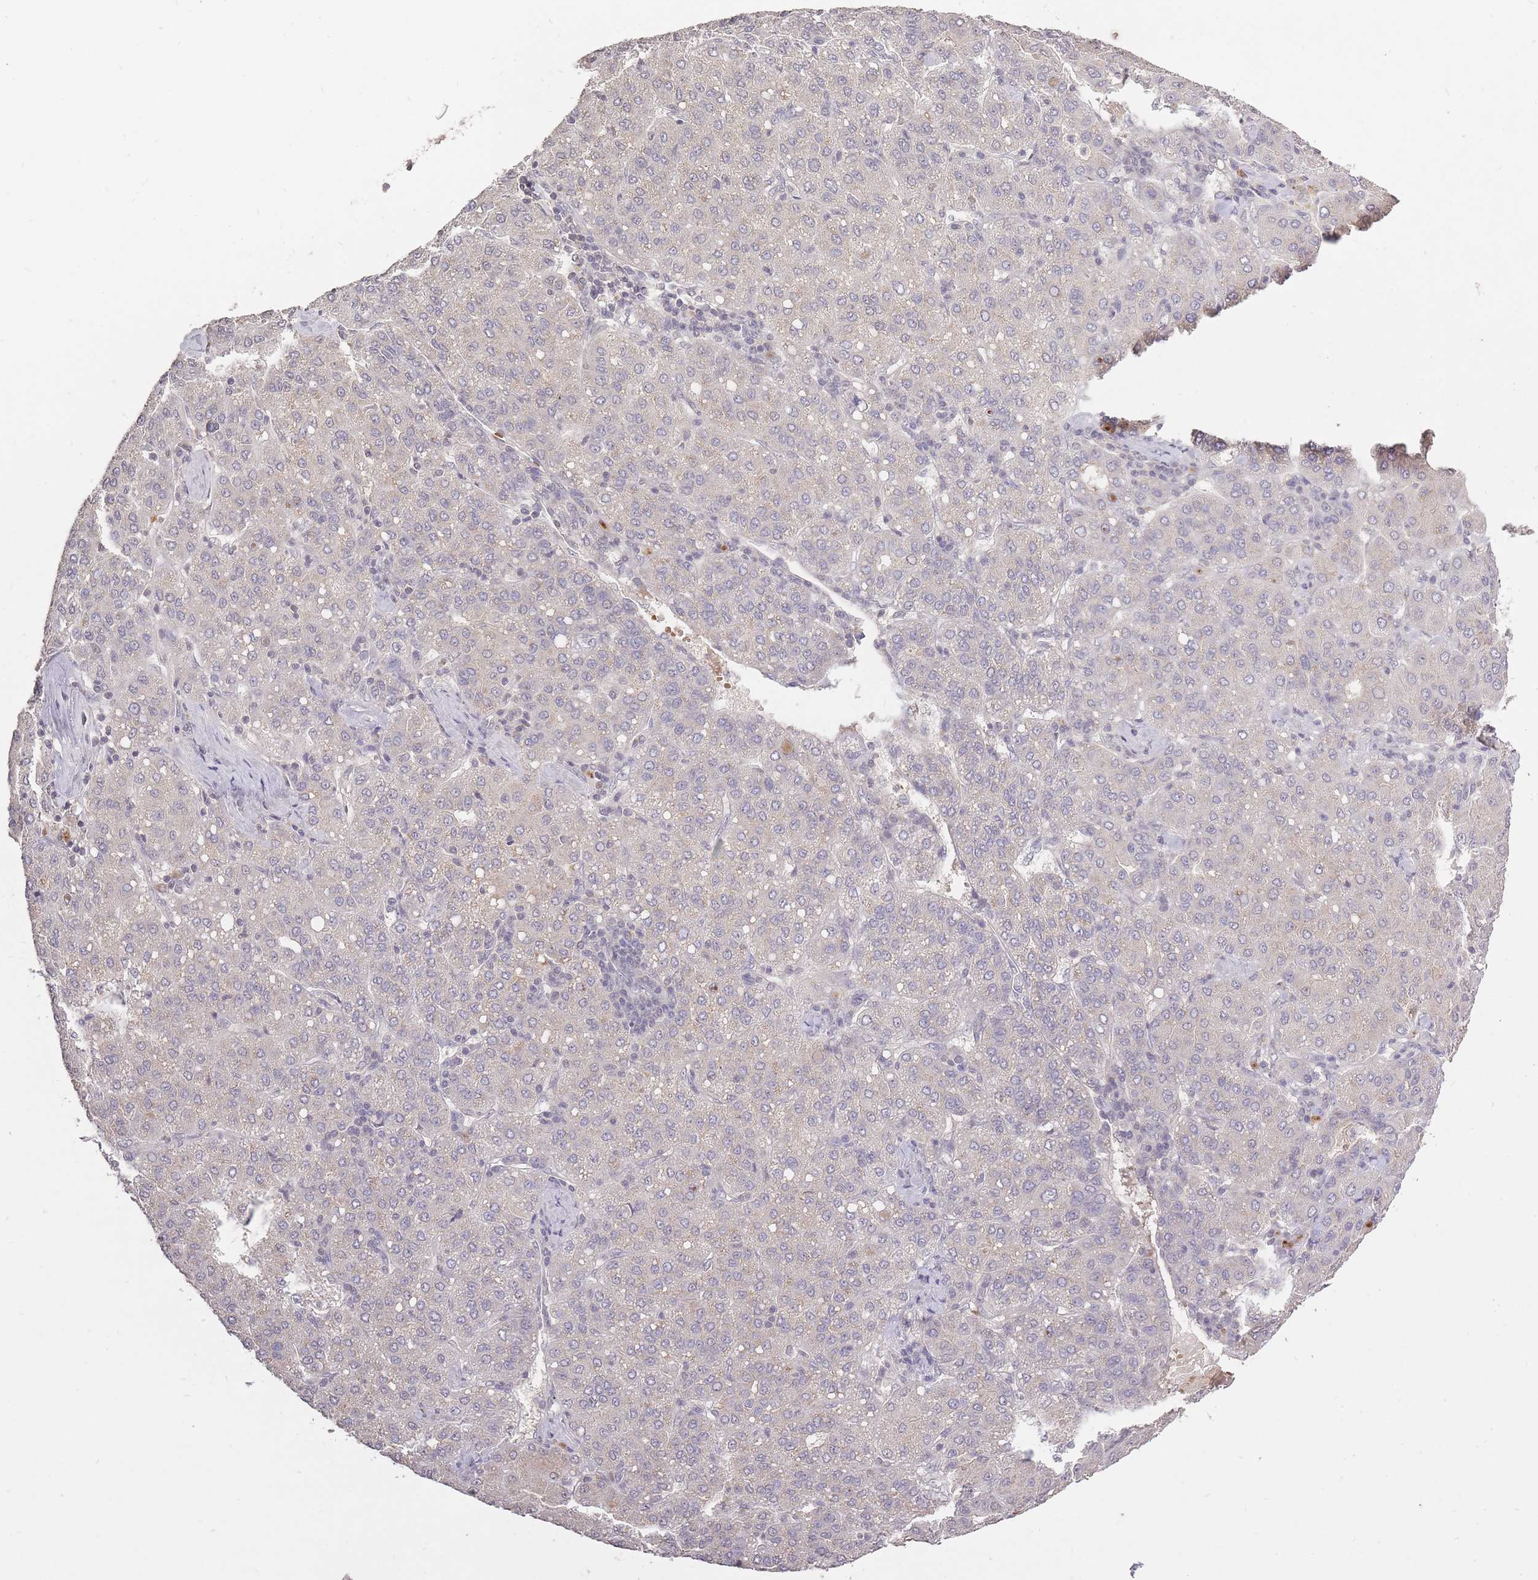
{"staining": {"intensity": "negative", "quantity": "none", "location": "none"}, "tissue": "liver cancer", "cell_type": "Tumor cells", "image_type": "cancer", "snomed": [{"axis": "morphology", "description": "Carcinoma, Hepatocellular, NOS"}, {"axis": "topography", "description": "Liver"}], "caption": "There is no significant expression in tumor cells of liver cancer (hepatocellular carcinoma).", "gene": "ADCYAP1R1", "patient": {"sex": "male", "age": 65}}